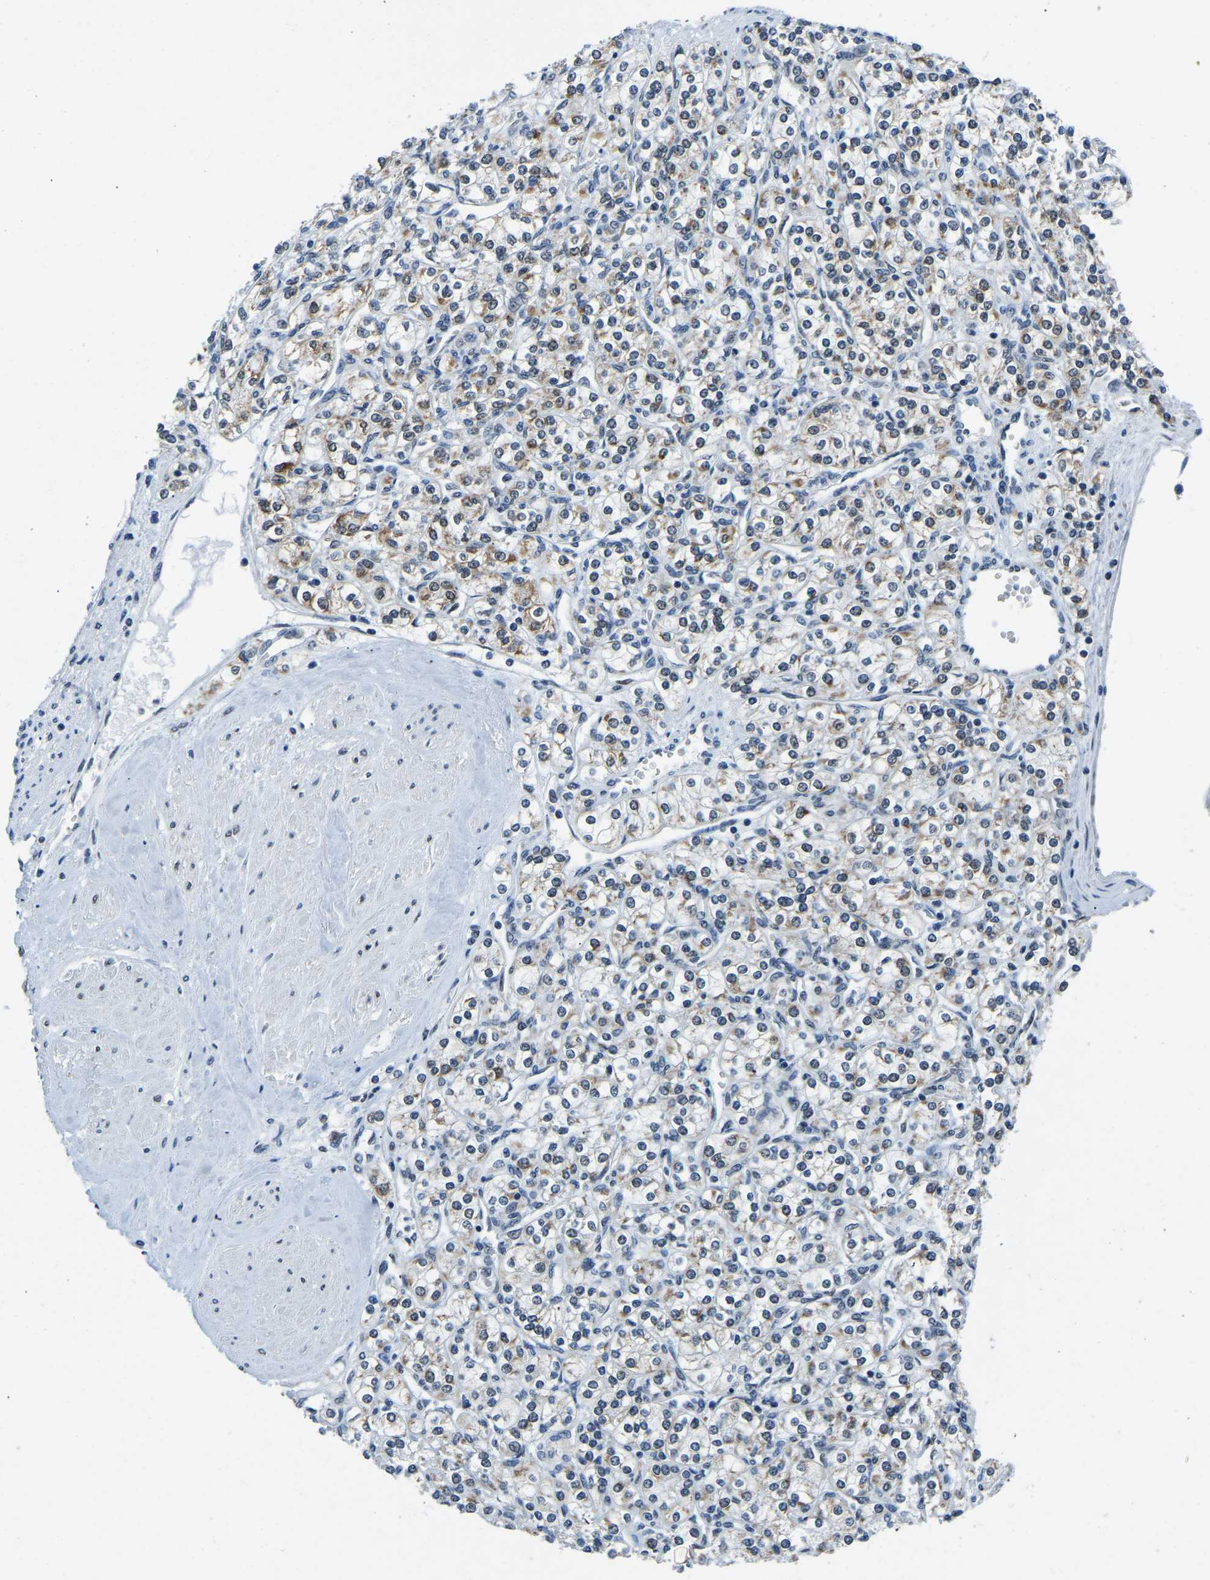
{"staining": {"intensity": "weak", "quantity": "25%-75%", "location": "cytoplasmic/membranous,nuclear"}, "tissue": "renal cancer", "cell_type": "Tumor cells", "image_type": "cancer", "snomed": [{"axis": "morphology", "description": "Adenocarcinoma, NOS"}, {"axis": "topography", "description": "Kidney"}], "caption": "An IHC image of neoplastic tissue is shown. Protein staining in brown highlights weak cytoplasmic/membranous and nuclear positivity in renal cancer within tumor cells.", "gene": "BNIP3L", "patient": {"sex": "male", "age": 77}}